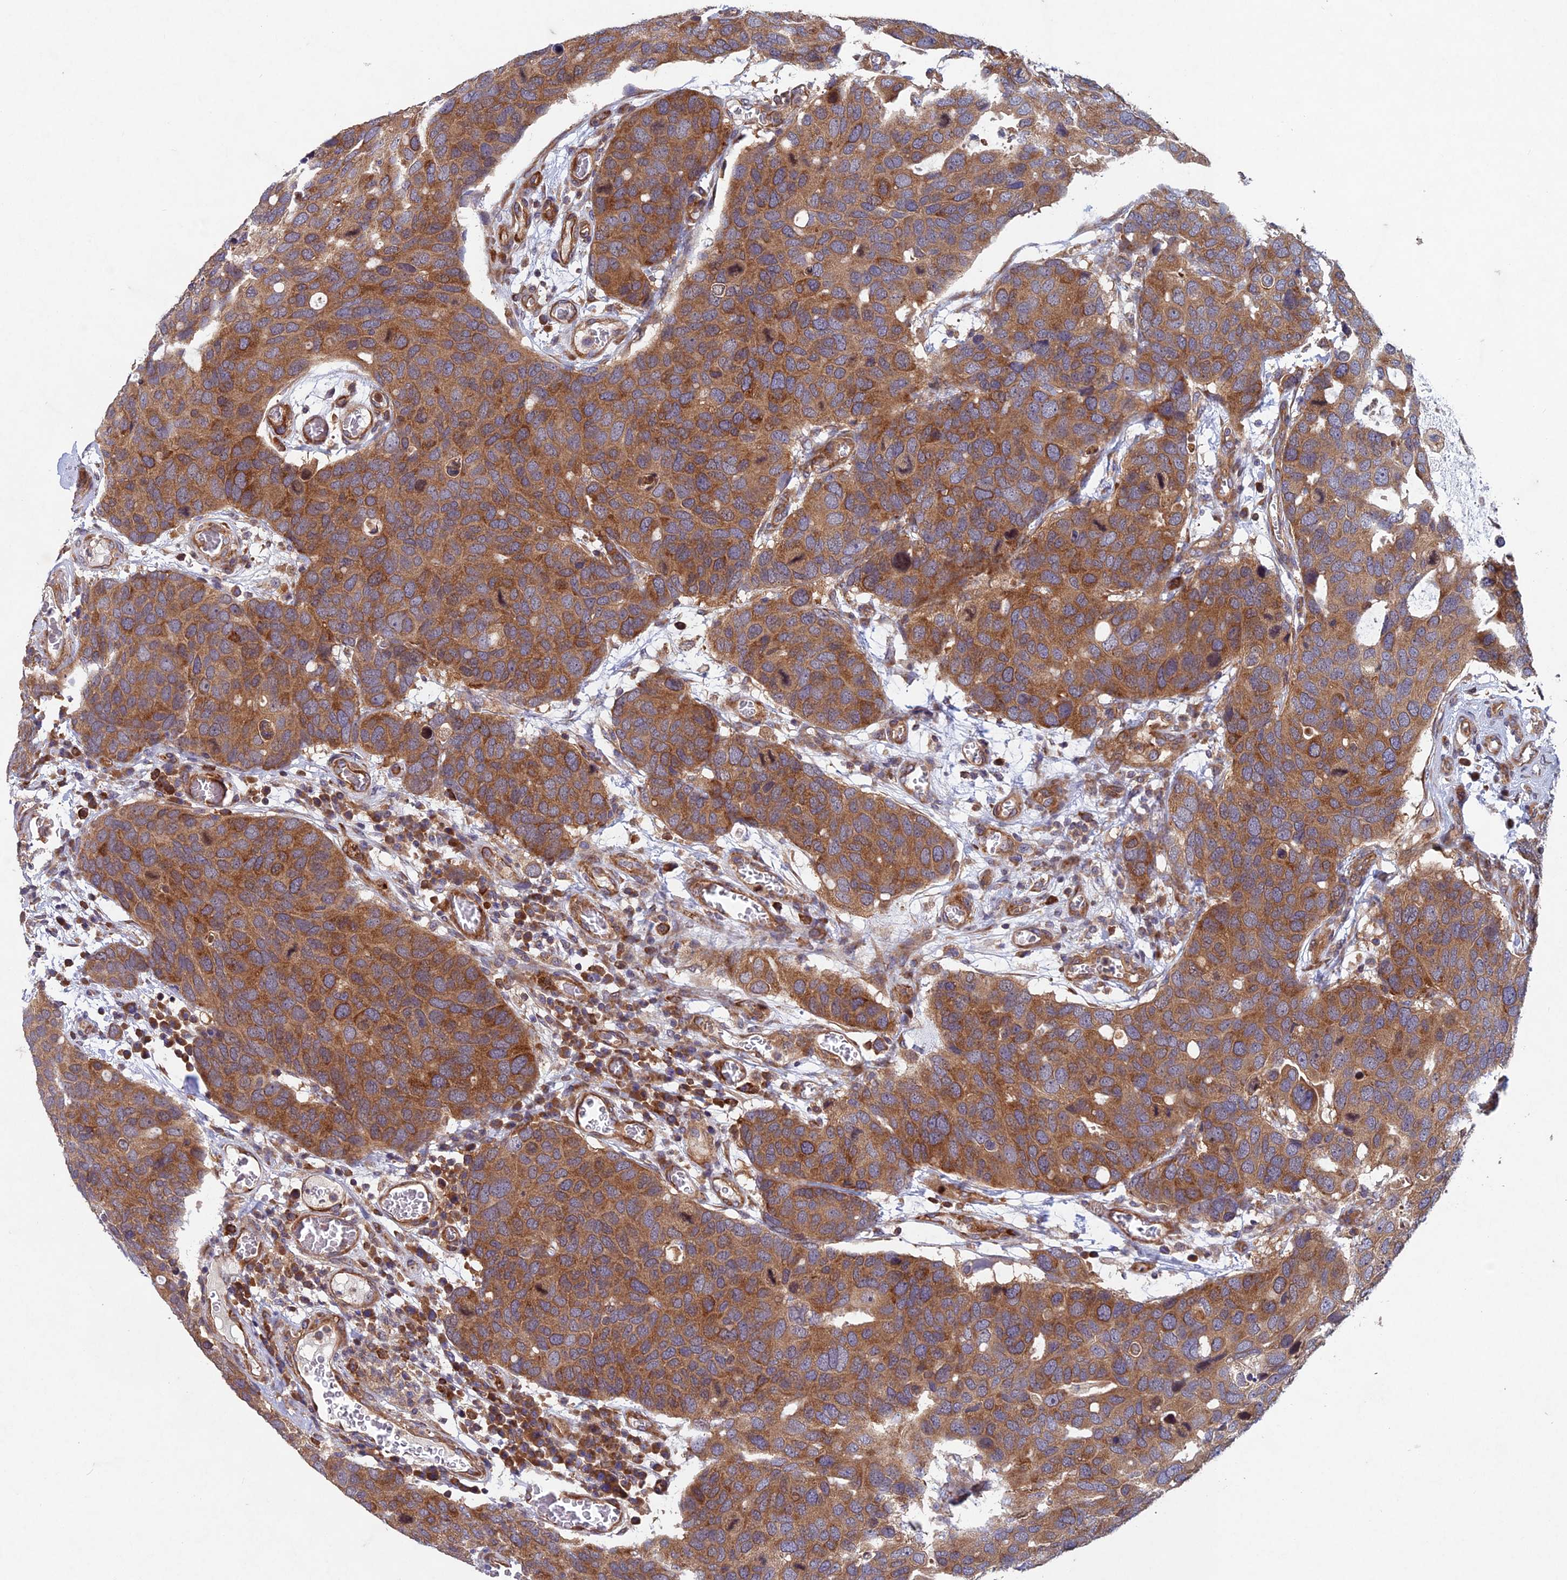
{"staining": {"intensity": "moderate", "quantity": ">75%", "location": "cytoplasmic/membranous"}, "tissue": "breast cancer", "cell_type": "Tumor cells", "image_type": "cancer", "snomed": [{"axis": "morphology", "description": "Duct carcinoma"}, {"axis": "topography", "description": "Breast"}], "caption": "An immunohistochemistry (IHC) image of tumor tissue is shown. Protein staining in brown labels moderate cytoplasmic/membranous positivity in infiltrating ductal carcinoma (breast) within tumor cells. The staining was performed using DAB (3,3'-diaminobenzidine) to visualize the protein expression in brown, while the nuclei were stained in blue with hematoxylin (Magnification: 20x).", "gene": "NCAPG", "patient": {"sex": "female", "age": 83}}